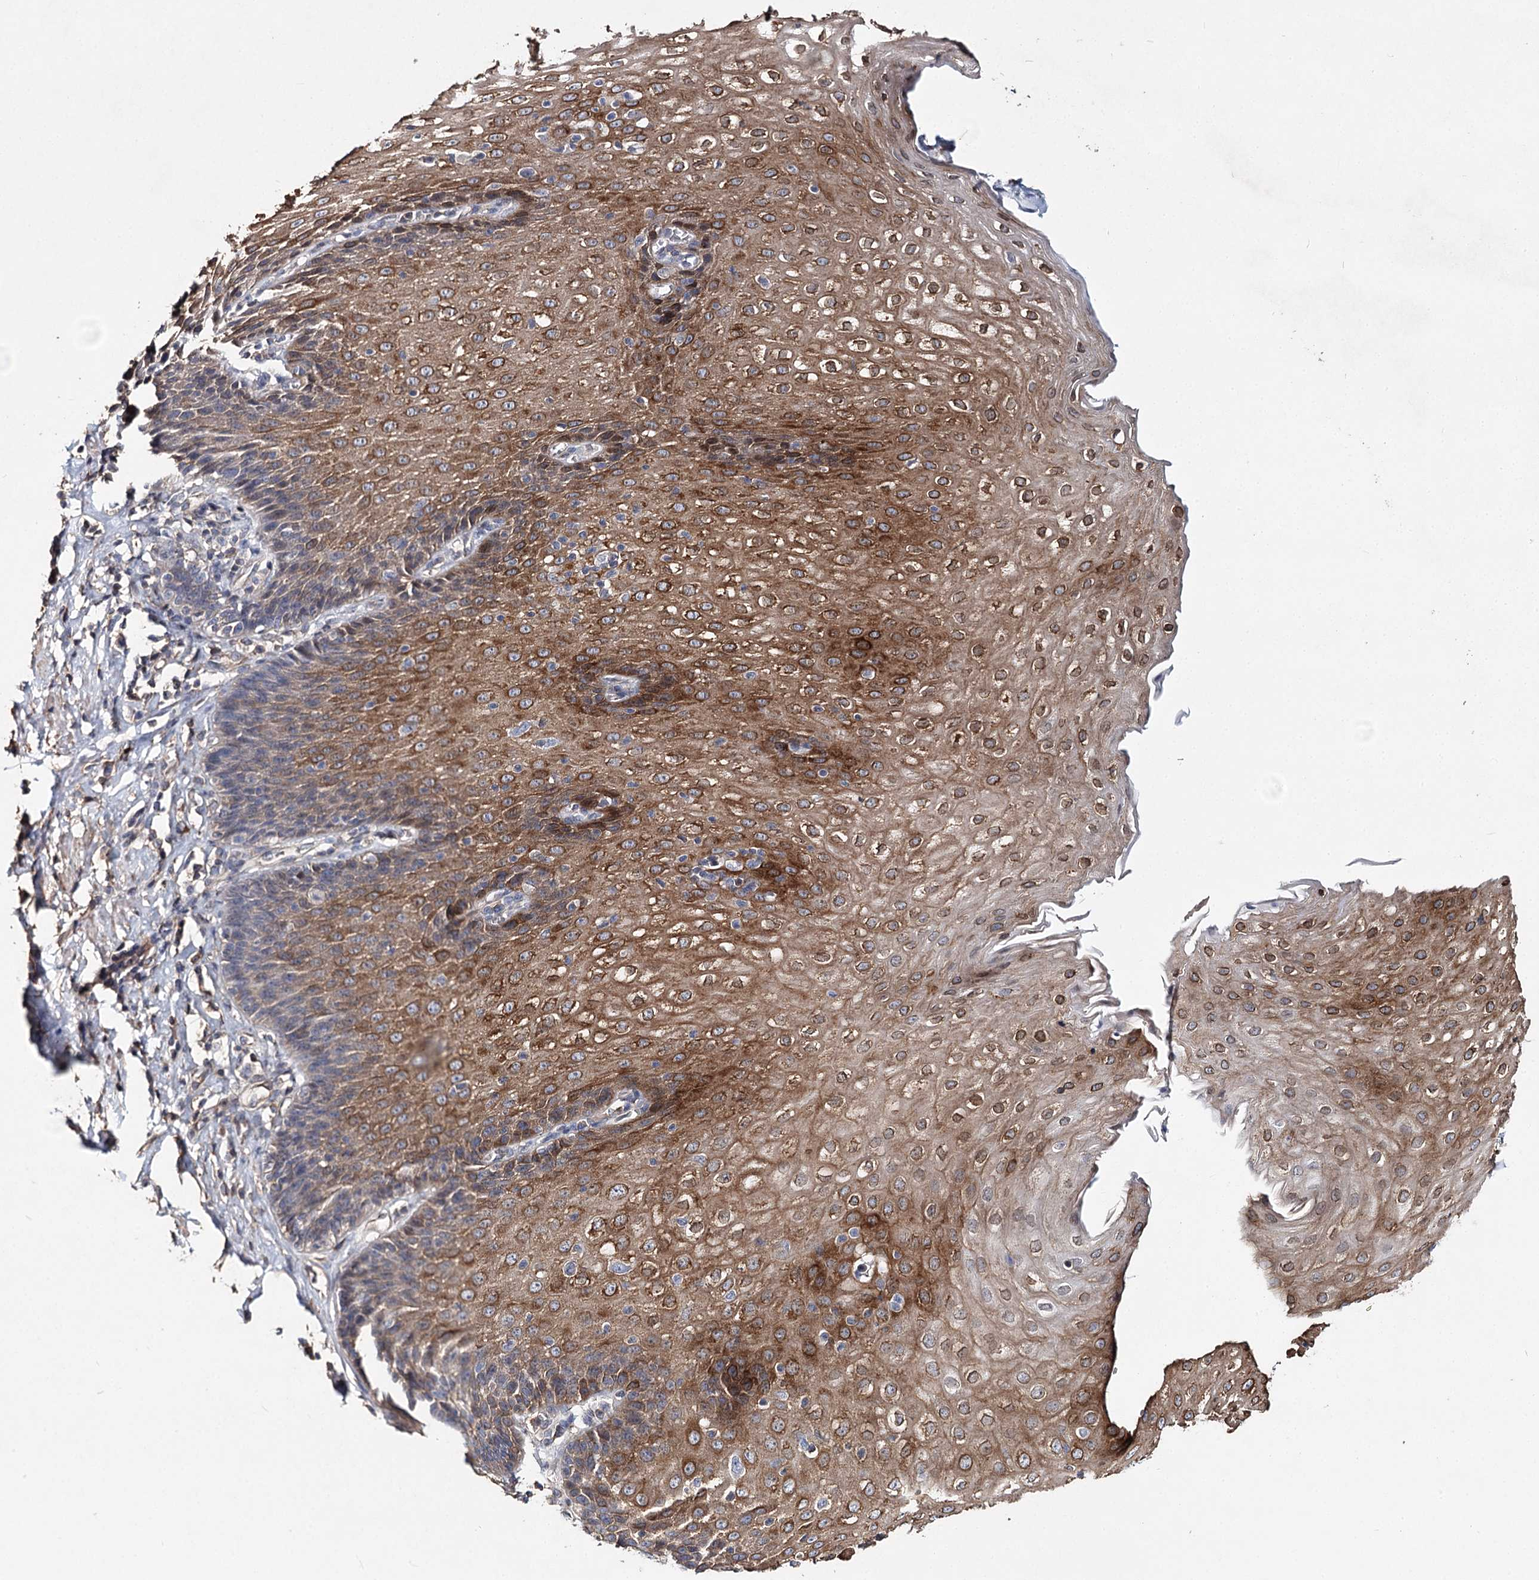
{"staining": {"intensity": "moderate", "quantity": "25%-75%", "location": "cytoplasmic/membranous"}, "tissue": "esophagus", "cell_type": "Squamous epithelial cells", "image_type": "normal", "snomed": [{"axis": "morphology", "description": "Normal tissue, NOS"}, {"axis": "topography", "description": "Esophagus"}], "caption": "Immunohistochemical staining of unremarkable esophagus reveals moderate cytoplasmic/membranous protein expression in approximately 25%-75% of squamous epithelial cells.", "gene": "TMEM218", "patient": {"sex": "female", "age": 61}}